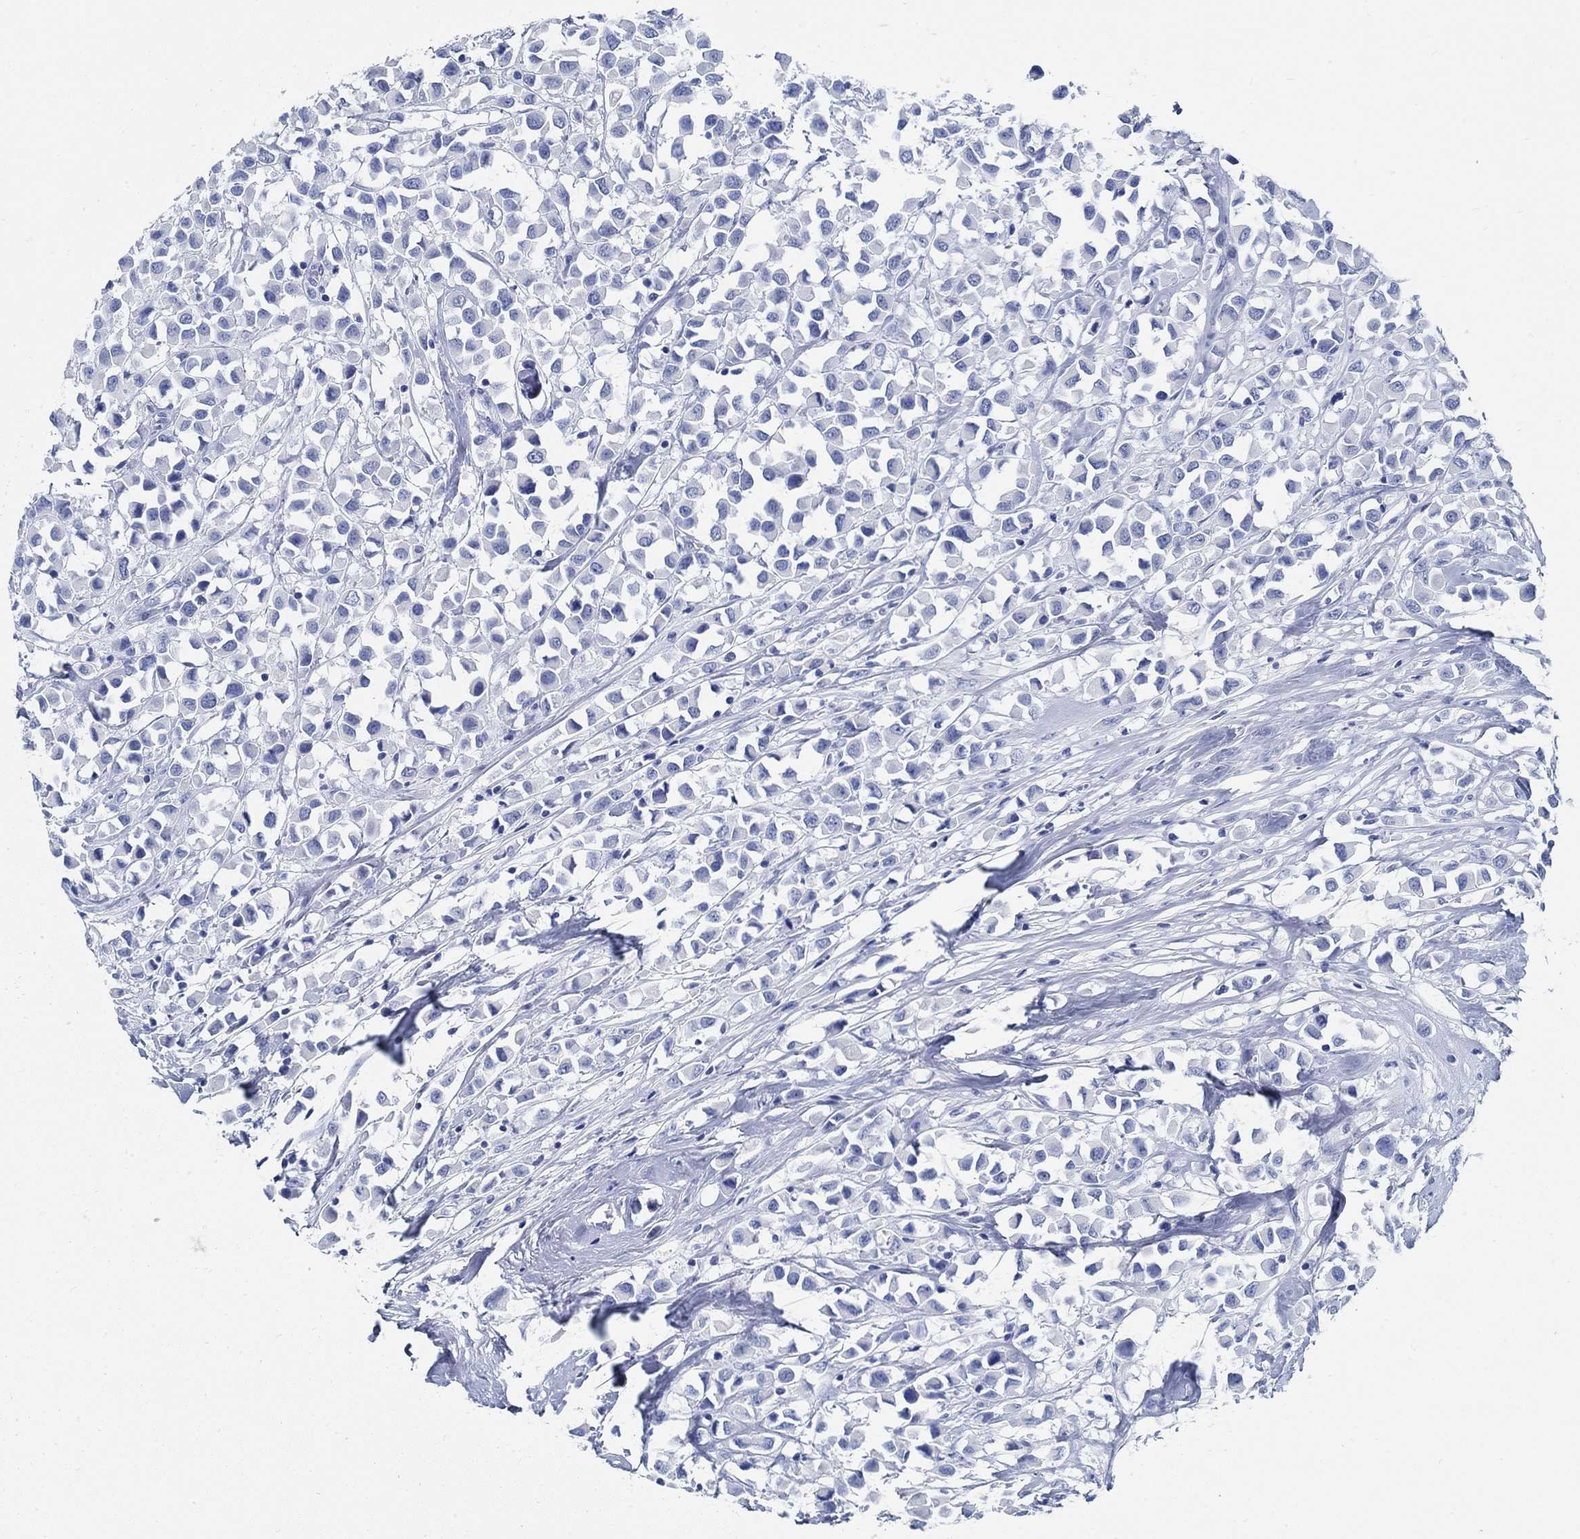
{"staining": {"intensity": "negative", "quantity": "none", "location": "none"}, "tissue": "breast cancer", "cell_type": "Tumor cells", "image_type": "cancer", "snomed": [{"axis": "morphology", "description": "Duct carcinoma"}, {"axis": "topography", "description": "Breast"}], "caption": "DAB immunohistochemical staining of human intraductal carcinoma (breast) demonstrates no significant staining in tumor cells. (Immunohistochemistry (ihc), brightfield microscopy, high magnification).", "gene": "SLC45A1", "patient": {"sex": "female", "age": 61}}